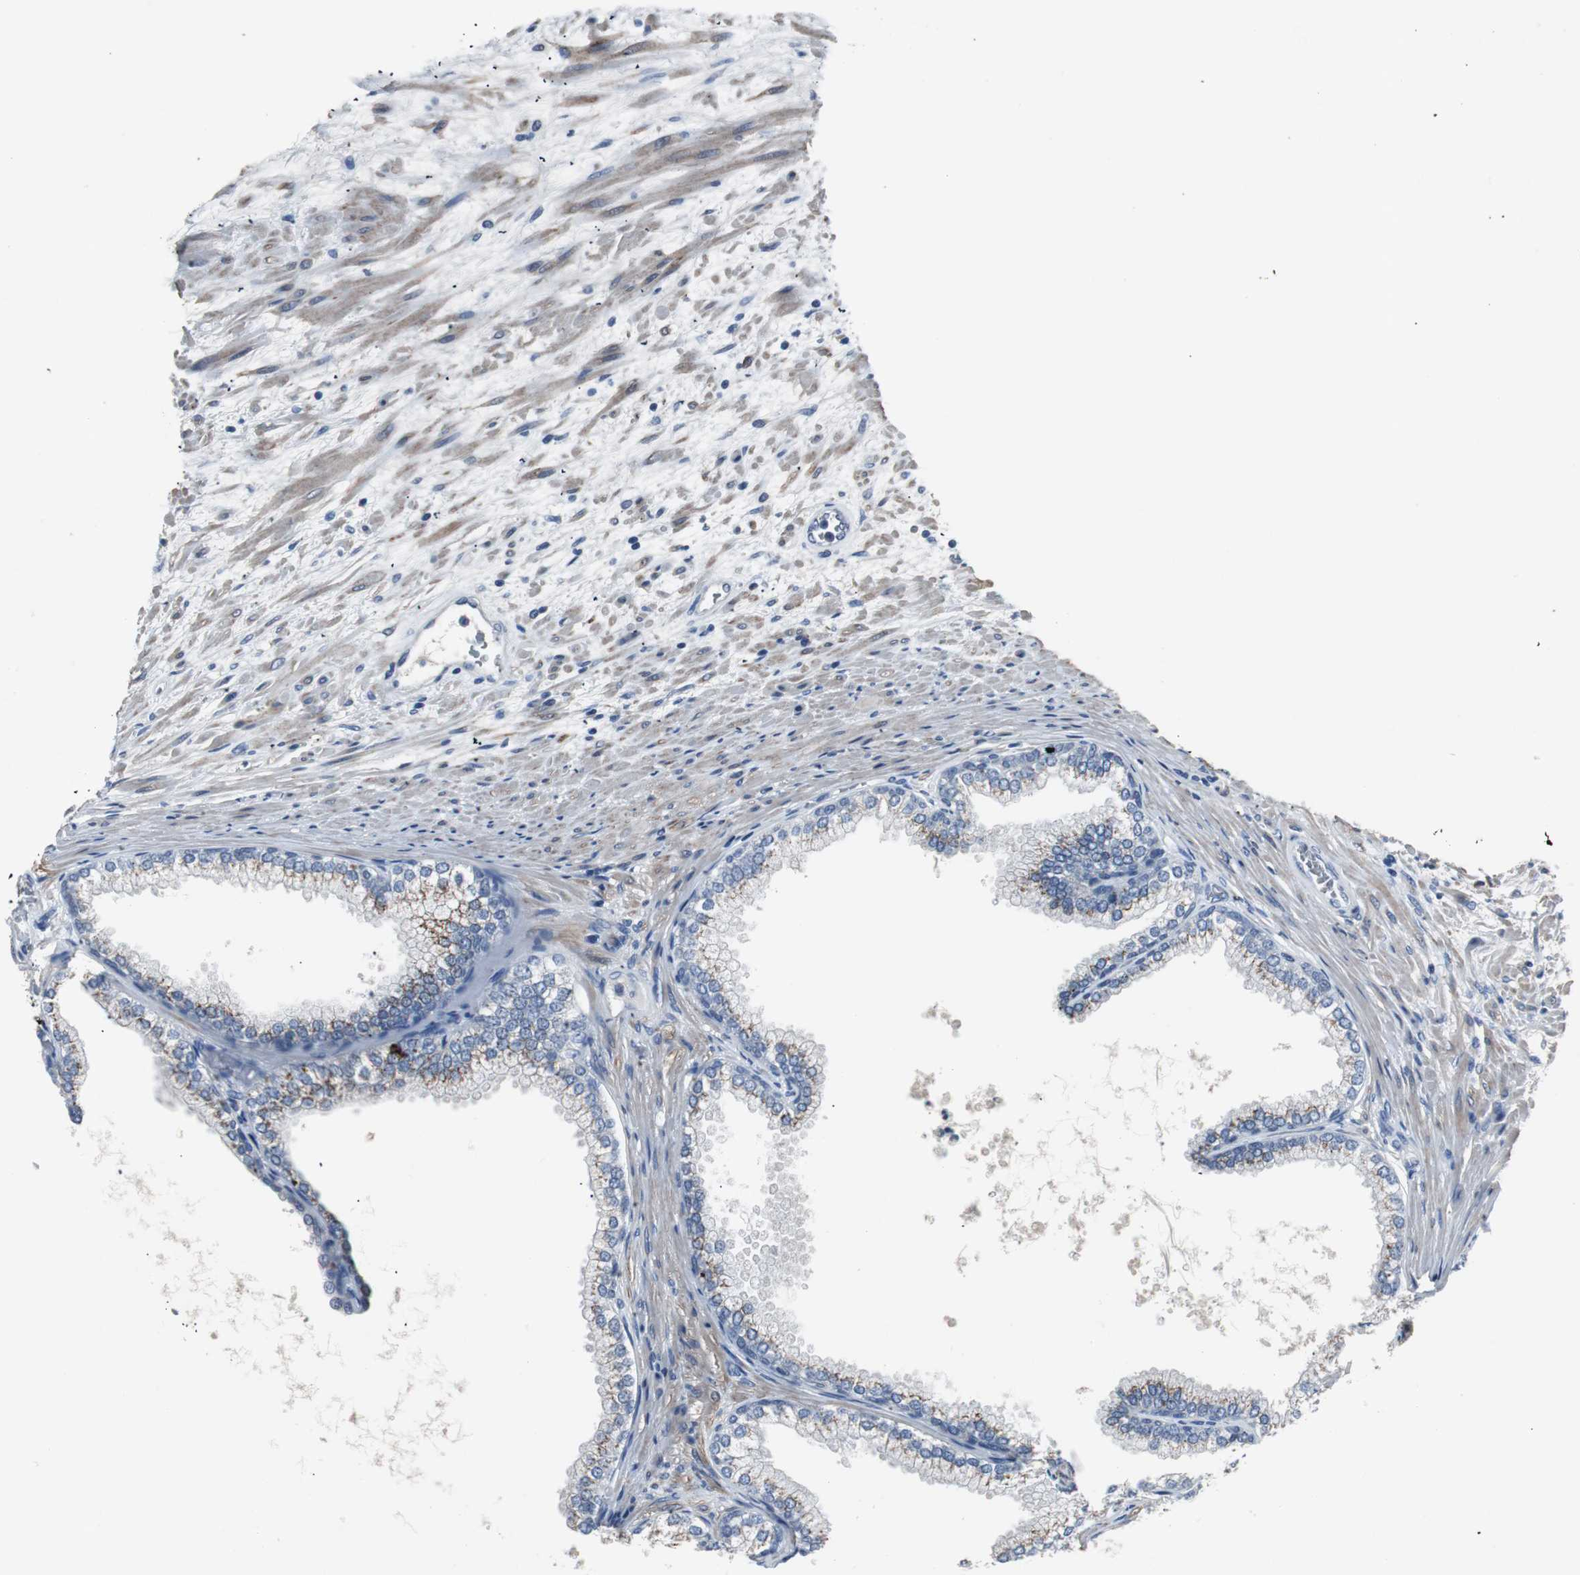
{"staining": {"intensity": "moderate", "quantity": "25%-75%", "location": "cytoplasmic/membranous"}, "tissue": "prostate", "cell_type": "Glandular cells", "image_type": "normal", "snomed": [{"axis": "morphology", "description": "Normal tissue, NOS"}, {"axis": "topography", "description": "Prostate"}], "caption": "A medium amount of moderate cytoplasmic/membranous positivity is present in approximately 25%-75% of glandular cells in benign prostate.", "gene": "PCYT1B", "patient": {"sex": "male", "age": 76}}